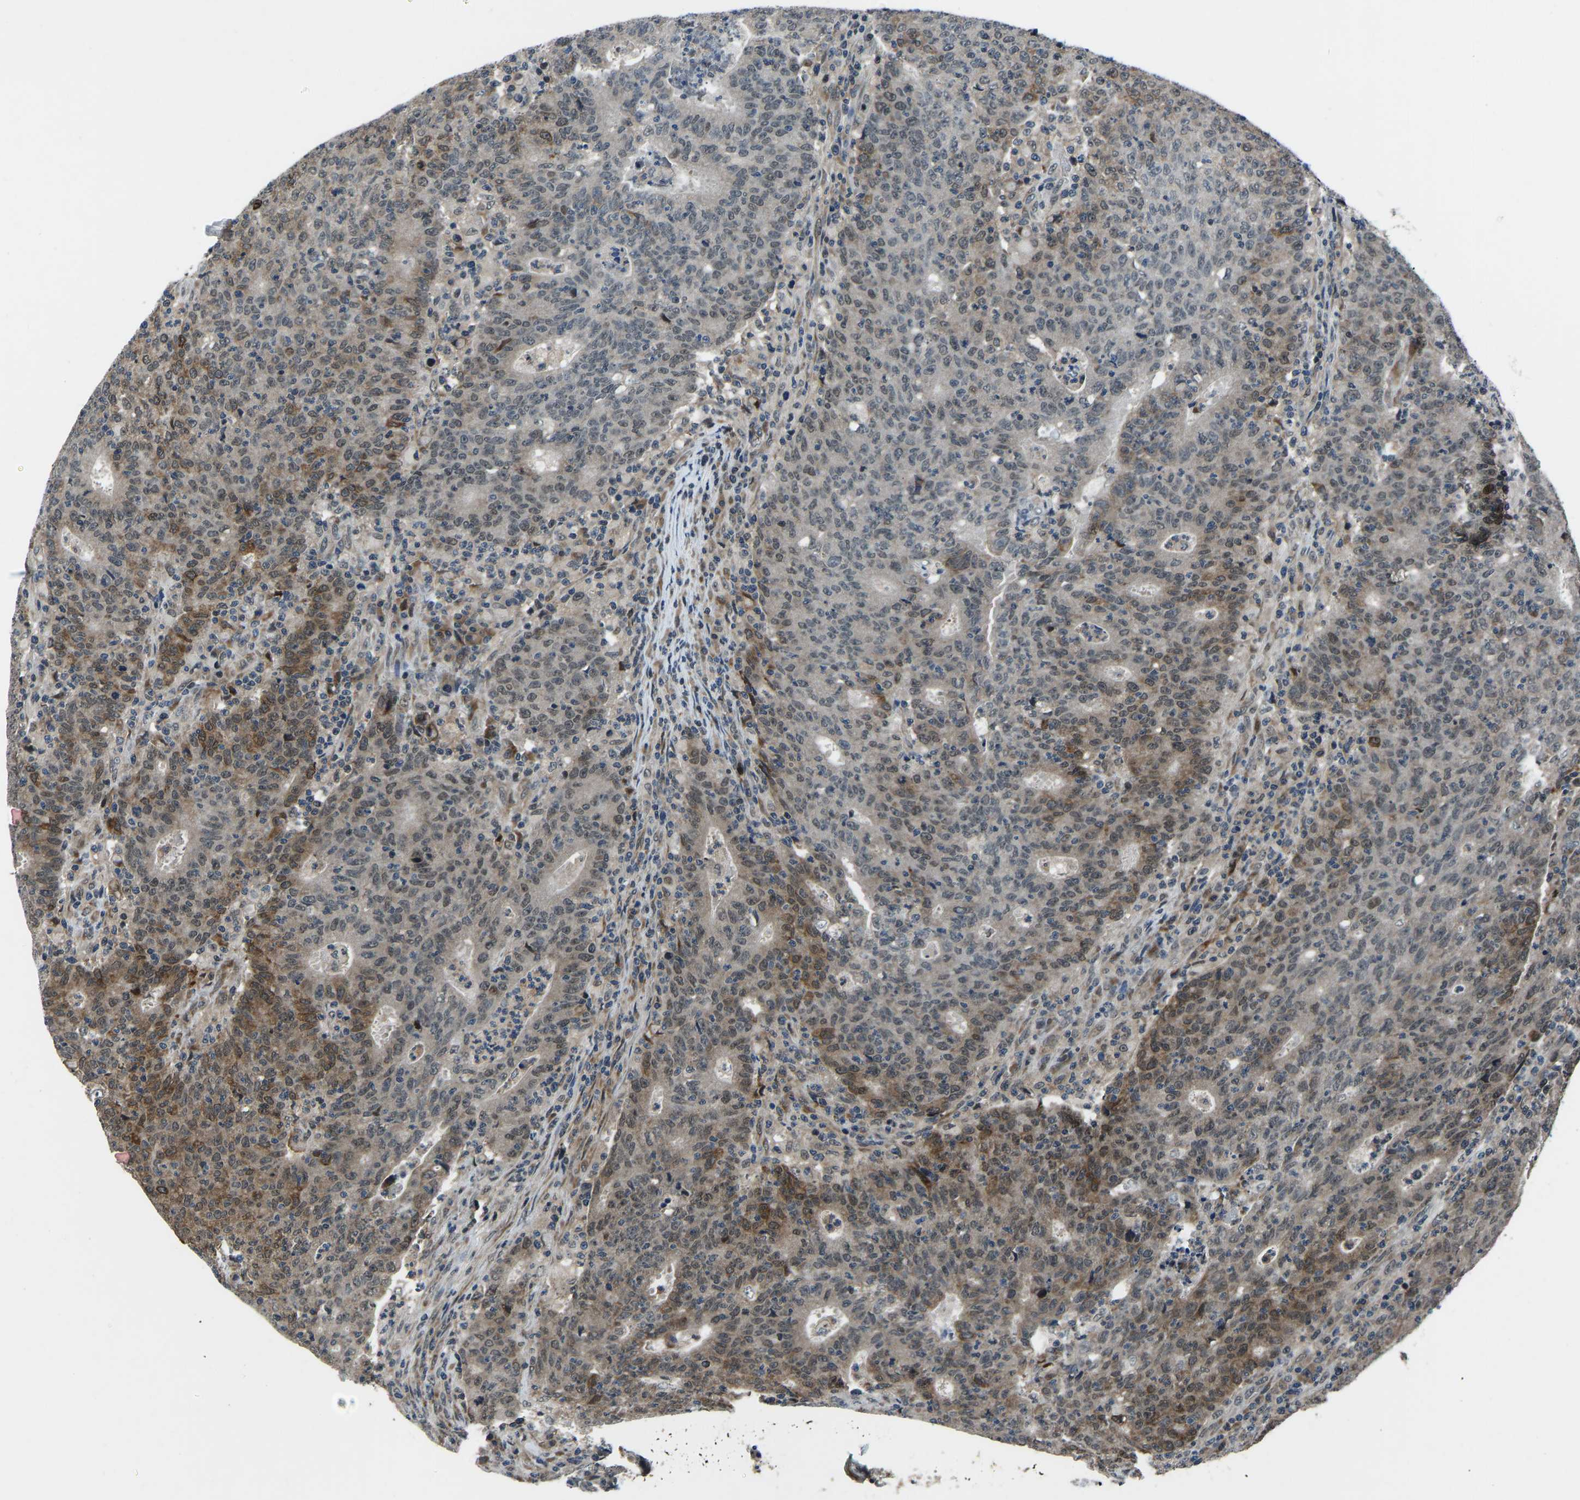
{"staining": {"intensity": "moderate", "quantity": "25%-75%", "location": "cytoplasmic/membranous"}, "tissue": "colorectal cancer", "cell_type": "Tumor cells", "image_type": "cancer", "snomed": [{"axis": "morphology", "description": "Adenocarcinoma, NOS"}, {"axis": "topography", "description": "Colon"}], "caption": "This image exhibits IHC staining of human colorectal adenocarcinoma, with medium moderate cytoplasmic/membranous positivity in about 25%-75% of tumor cells.", "gene": "RLIM", "patient": {"sex": "female", "age": 75}}